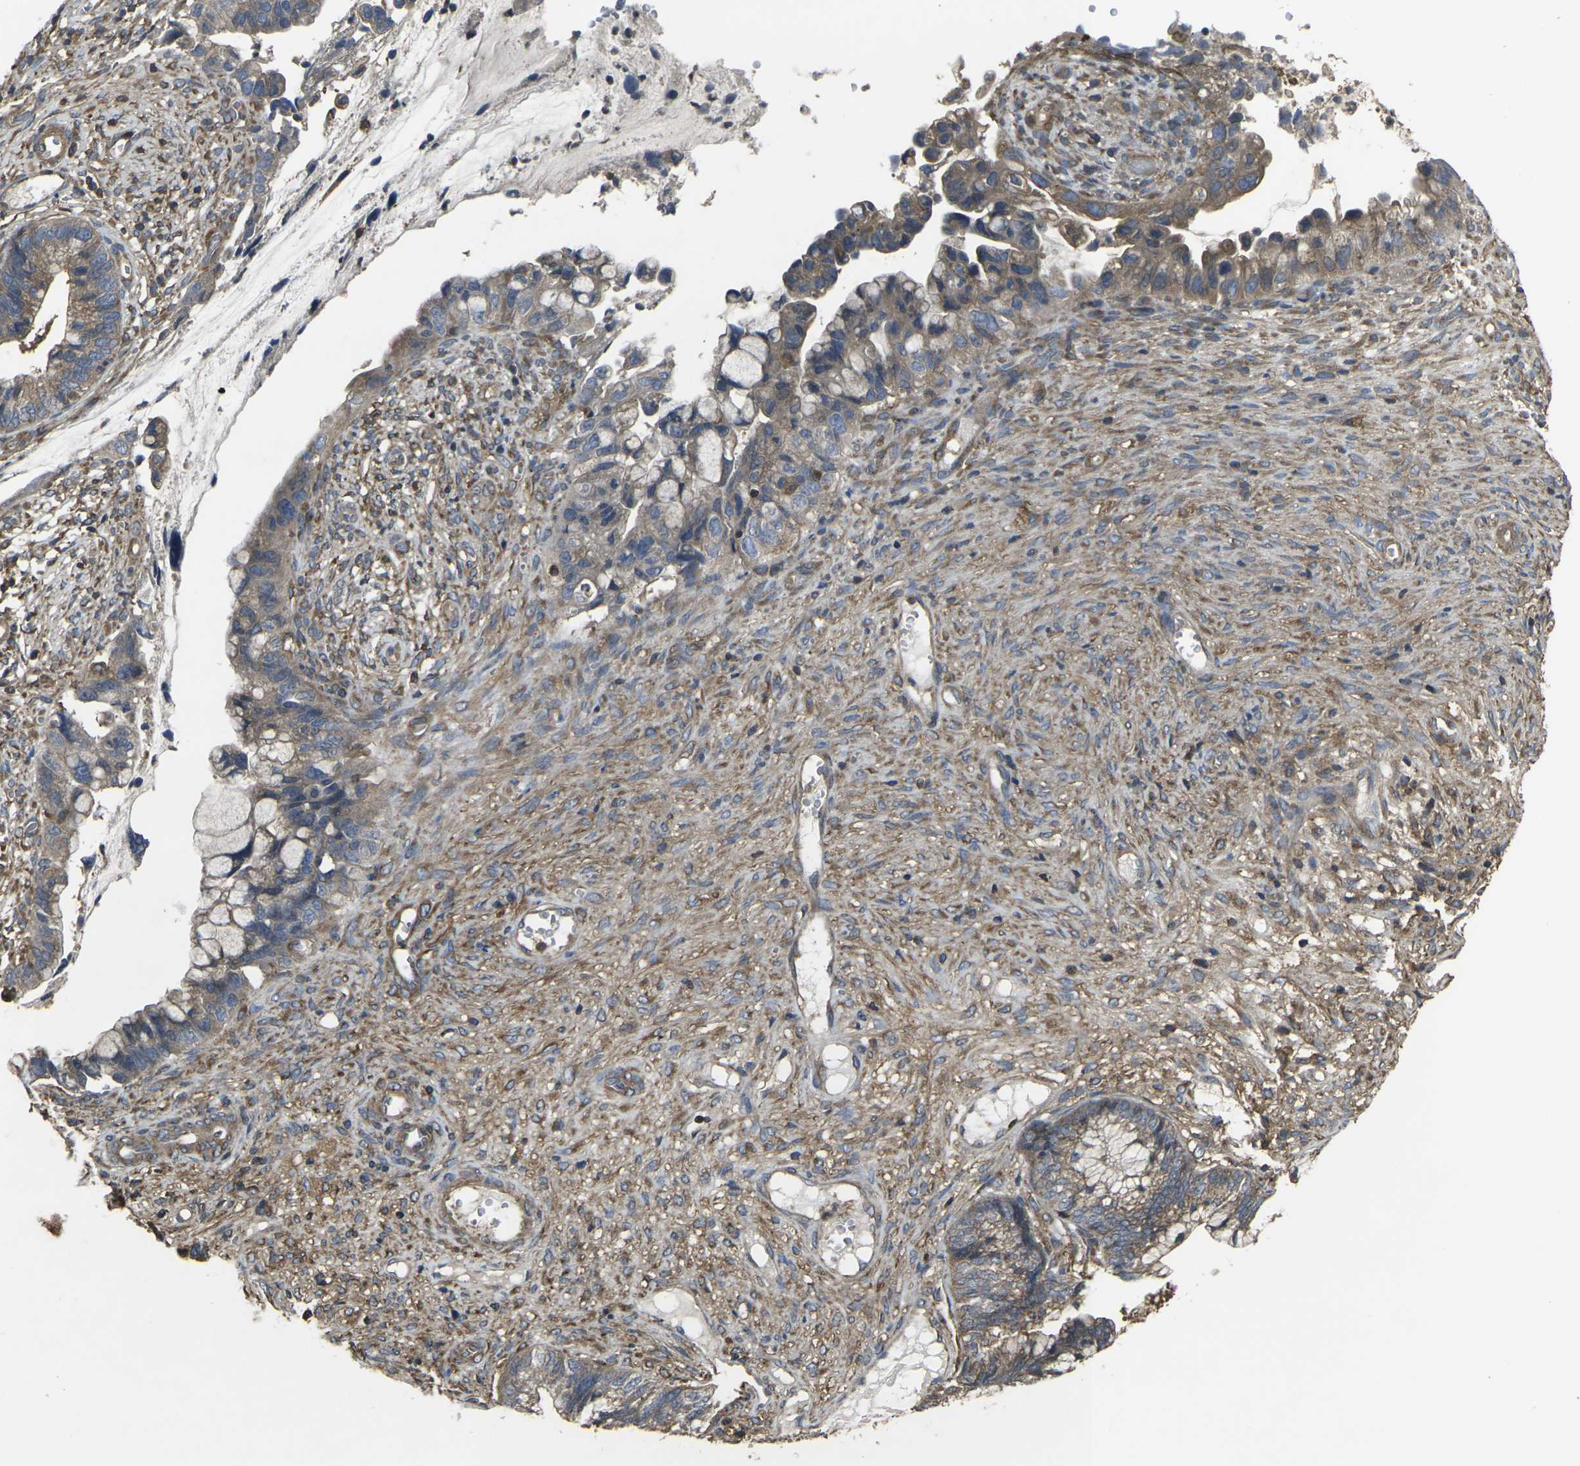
{"staining": {"intensity": "moderate", "quantity": ">75%", "location": "cytoplasmic/membranous"}, "tissue": "cervical cancer", "cell_type": "Tumor cells", "image_type": "cancer", "snomed": [{"axis": "morphology", "description": "Adenocarcinoma, NOS"}, {"axis": "topography", "description": "Cervix"}], "caption": "High-power microscopy captured an immunohistochemistry (IHC) image of cervical cancer, revealing moderate cytoplasmic/membranous staining in about >75% of tumor cells.", "gene": "PRKACB", "patient": {"sex": "female", "age": 44}}